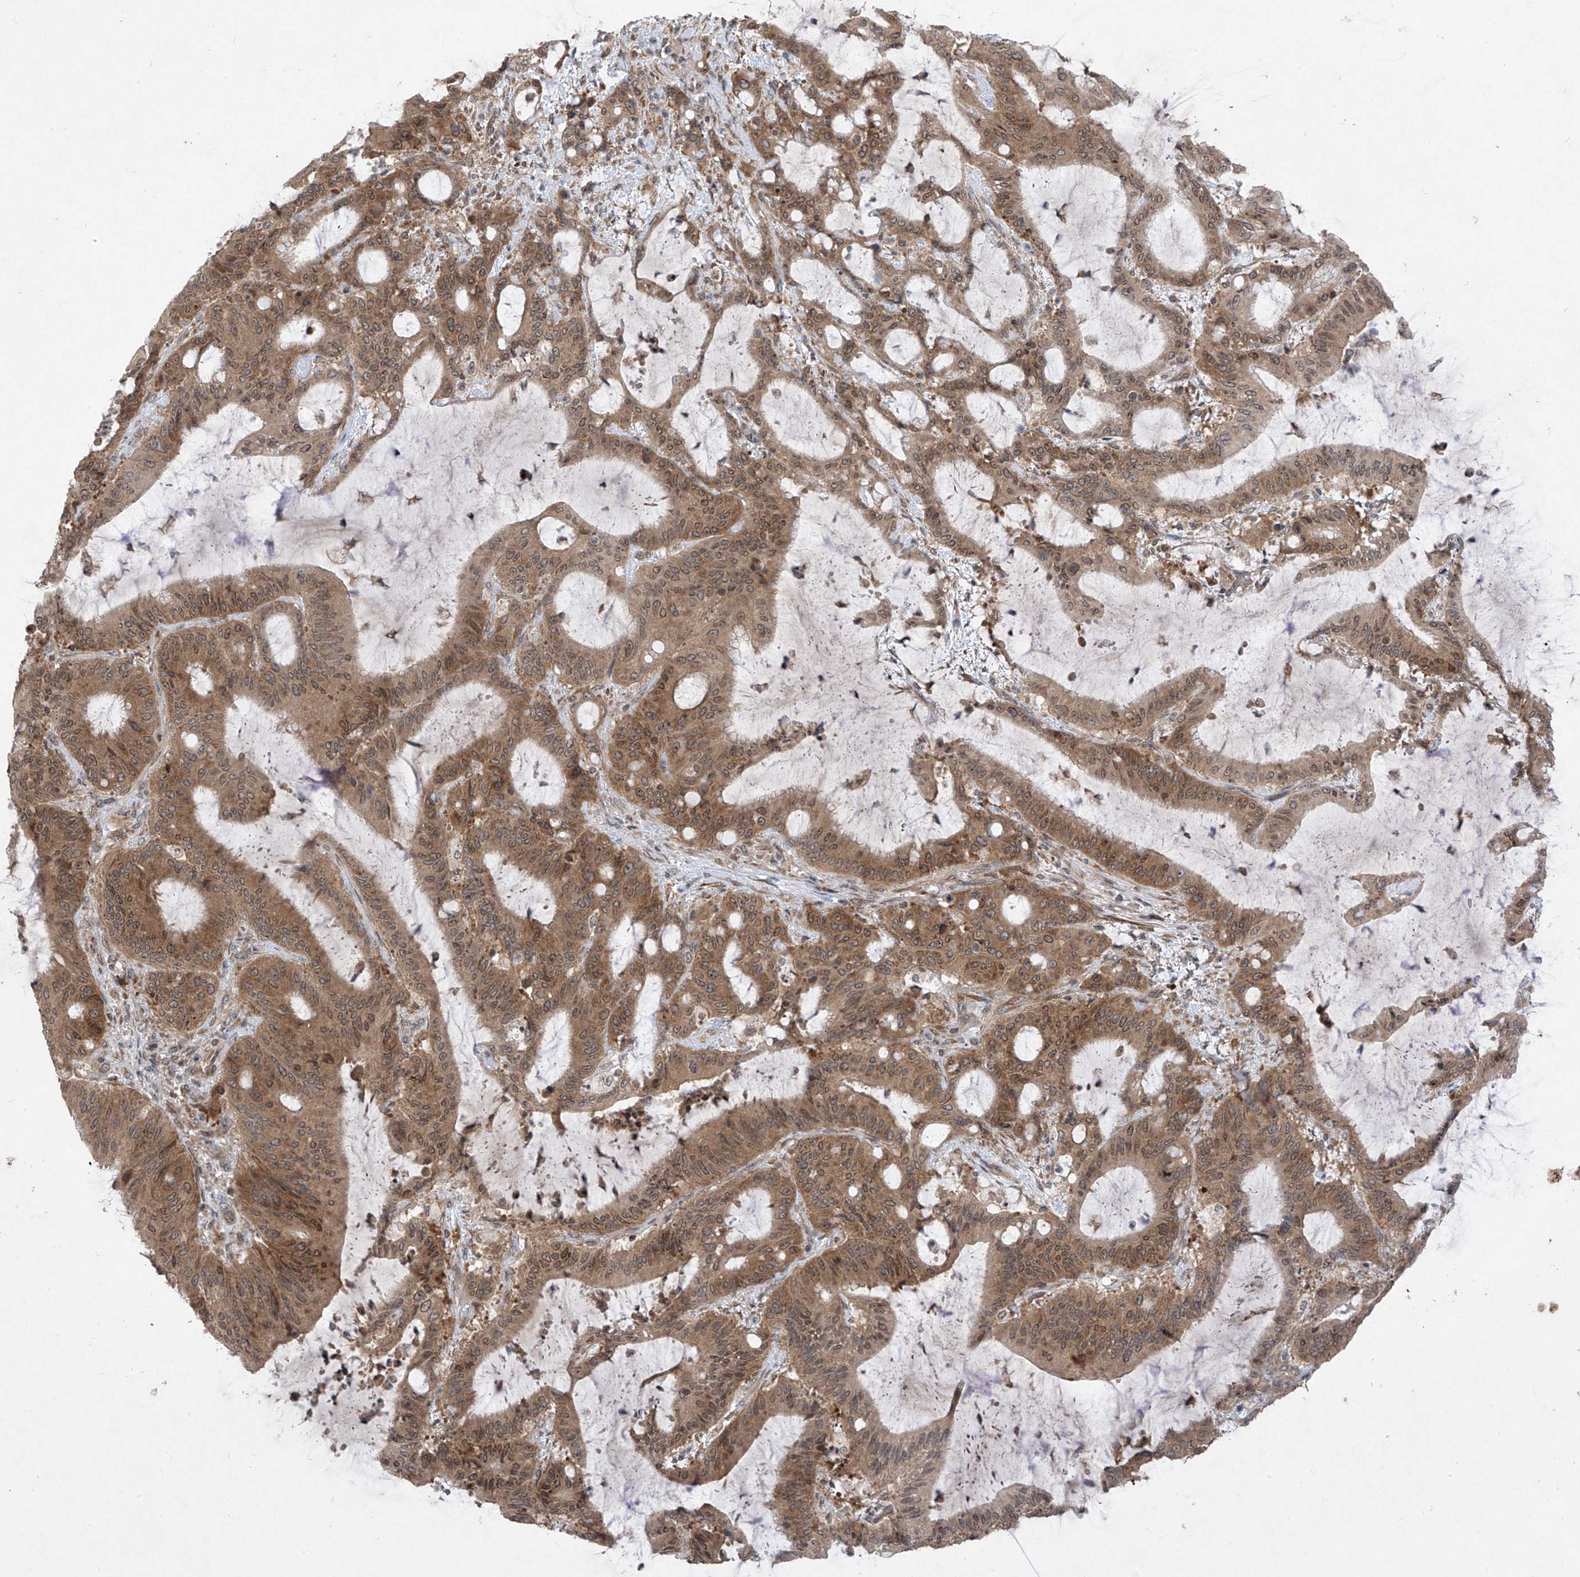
{"staining": {"intensity": "moderate", "quantity": ">75%", "location": "cytoplasmic/membranous"}, "tissue": "liver cancer", "cell_type": "Tumor cells", "image_type": "cancer", "snomed": [{"axis": "morphology", "description": "Normal tissue, NOS"}, {"axis": "morphology", "description": "Cholangiocarcinoma"}, {"axis": "topography", "description": "Liver"}, {"axis": "topography", "description": "Peripheral nerve tissue"}], "caption": "Immunohistochemistry (IHC) micrograph of neoplastic tissue: liver cholangiocarcinoma stained using immunohistochemistry (IHC) exhibits medium levels of moderate protein expression localized specifically in the cytoplasmic/membranous of tumor cells, appearing as a cytoplasmic/membranous brown color.", "gene": "RPL34", "patient": {"sex": "female", "age": 73}}